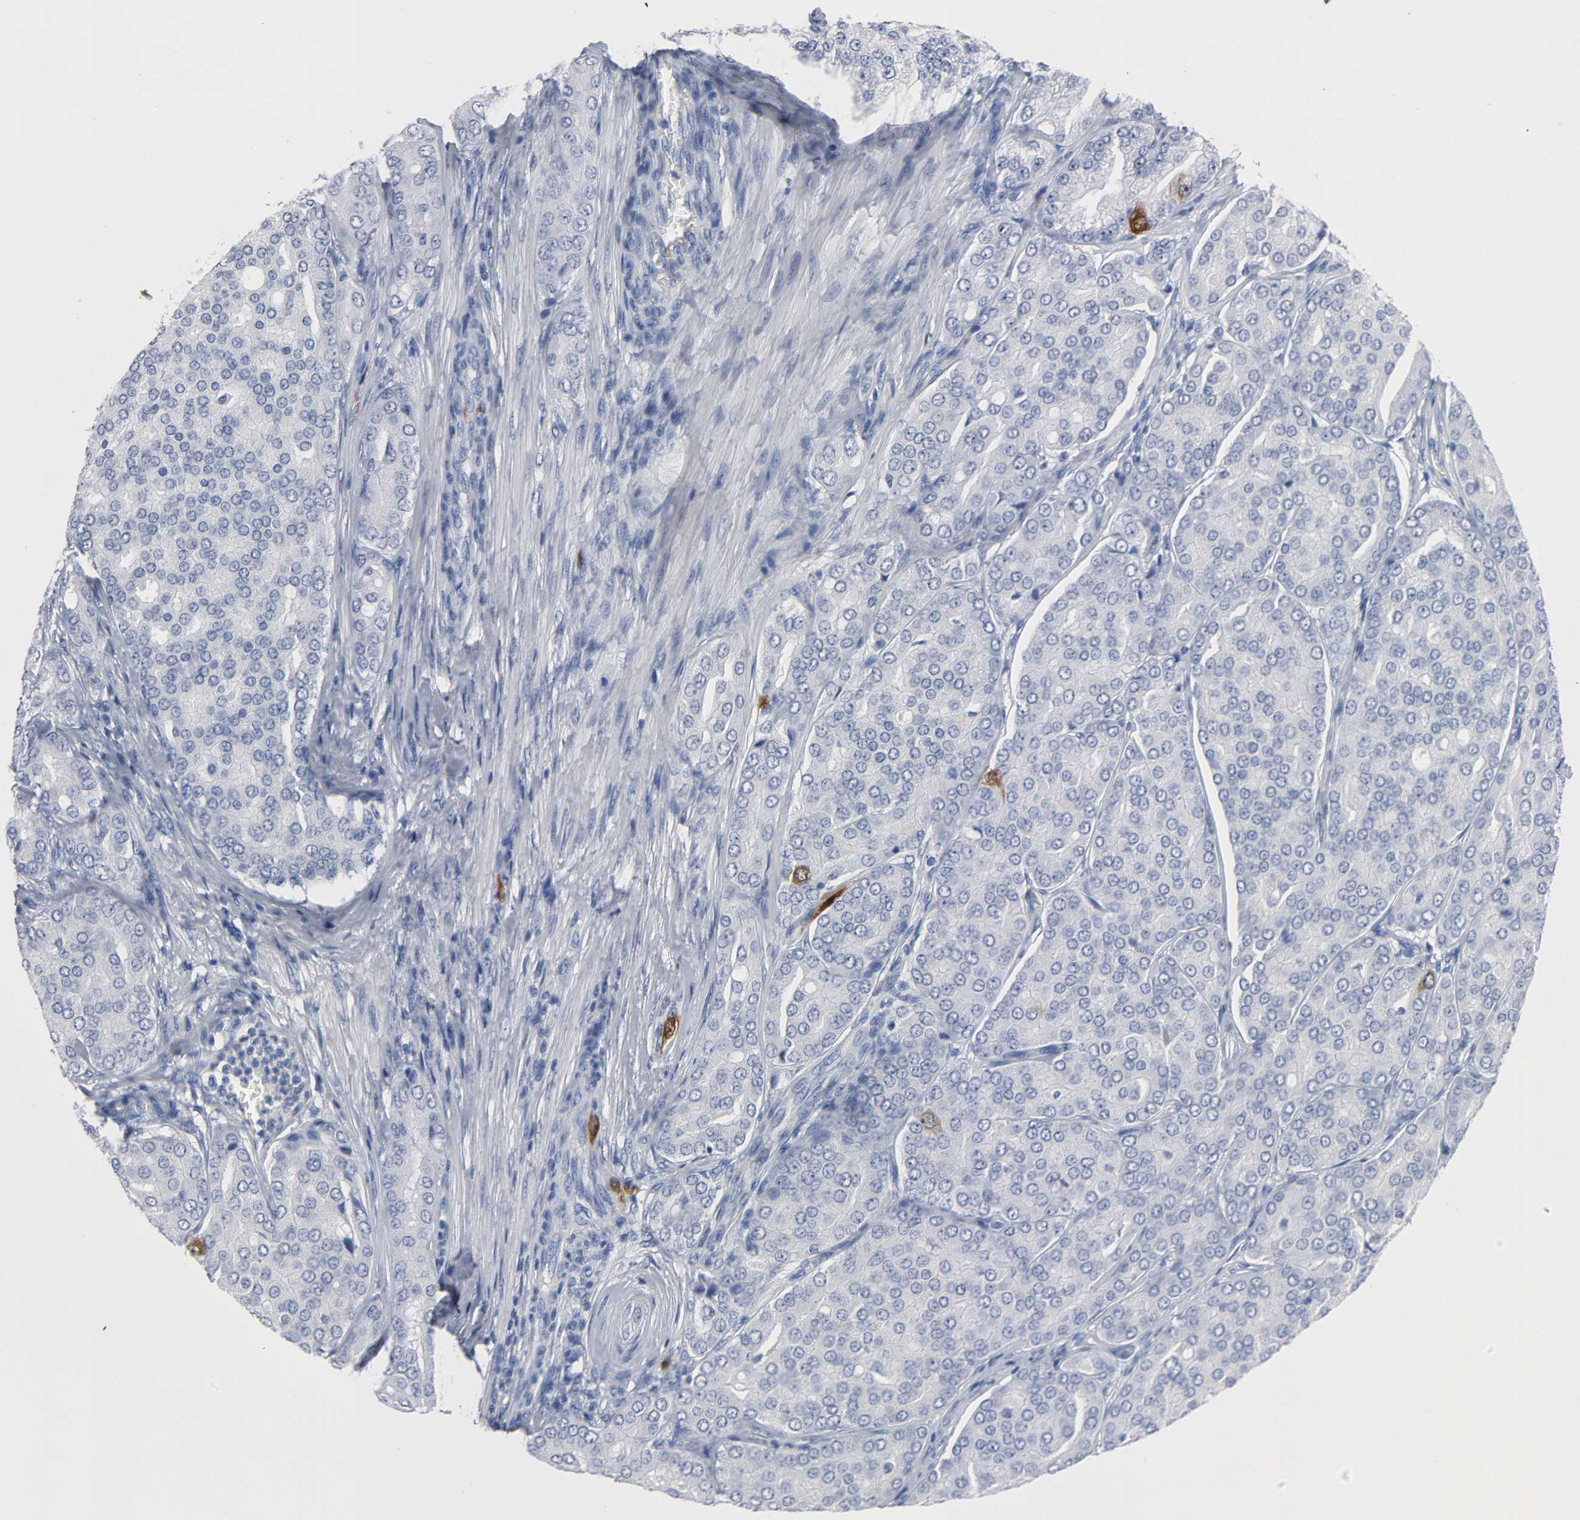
{"staining": {"intensity": "strong", "quantity": "<25%", "location": "cytoplasmic/membranous,nuclear"}, "tissue": "prostate cancer", "cell_type": "Tumor cells", "image_type": "cancer", "snomed": [{"axis": "morphology", "description": "Adenocarcinoma, High grade"}, {"axis": "topography", "description": "Prostate"}], "caption": "High-magnification brightfield microscopy of prostate cancer (adenocarcinoma (high-grade)) stained with DAB (3,3'-diaminobenzidine) (brown) and counterstained with hematoxylin (blue). tumor cells exhibit strong cytoplasmic/membranous and nuclear expression is identified in about<25% of cells.", "gene": "CDC20", "patient": {"sex": "male", "age": 64}}